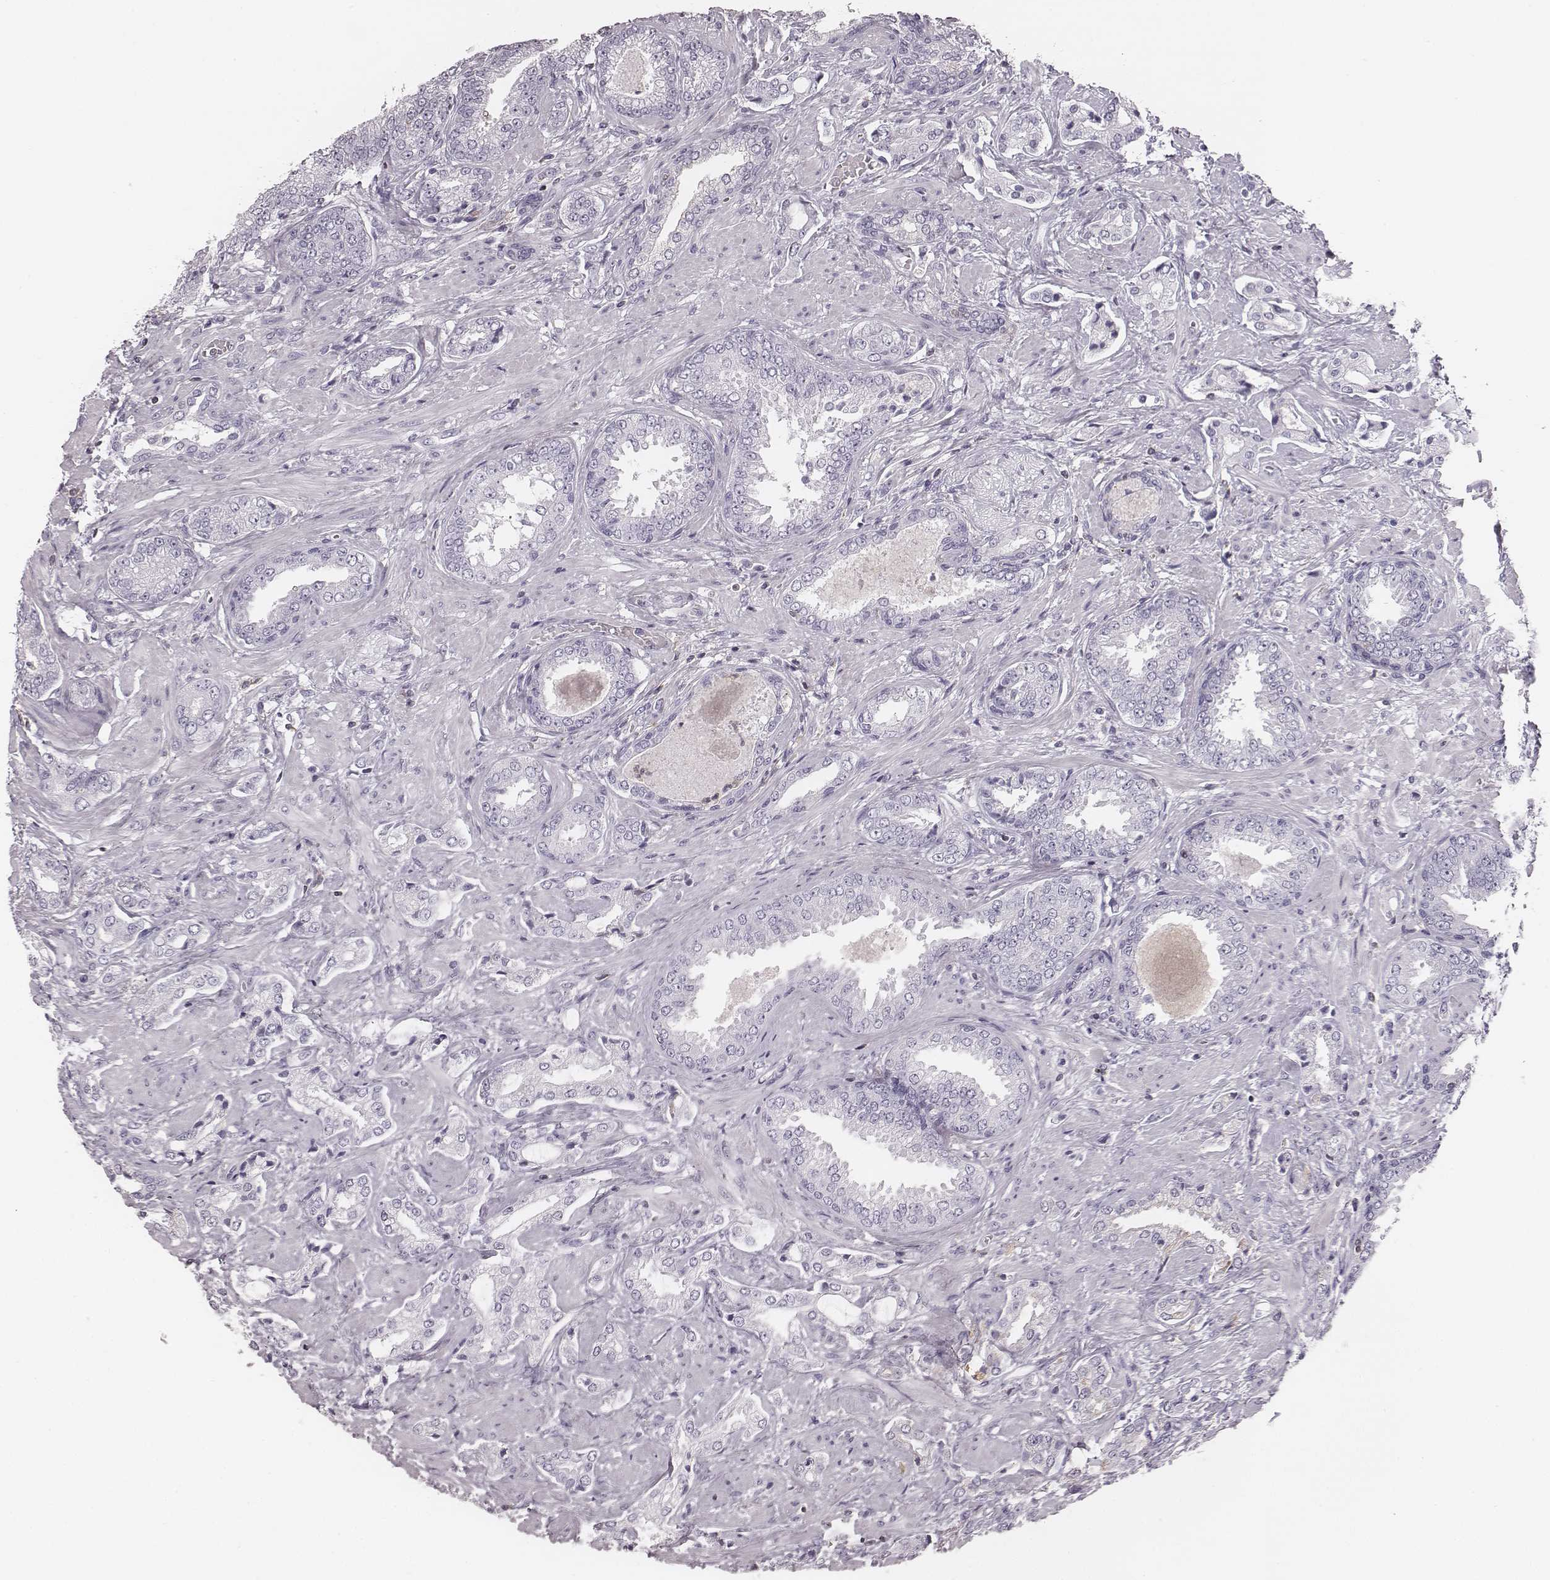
{"staining": {"intensity": "negative", "quantity": "none", "location": "none"}, "tissue": "prostate cancer", "cell_type": "Tumor cells", "image_type": "cancer", "snomed": [{"axis": "morphology", "description": "Adenocarcinoma, Low grade"}, {"axis": "topography", "description": "Prostate"}], "caption": "A photomicrograph of human prostate low-grade adenocarcinoma is negative for staining in tumor cells.", "gene": "ZNF365", "patient": {"sex": "male", "age": 61}}